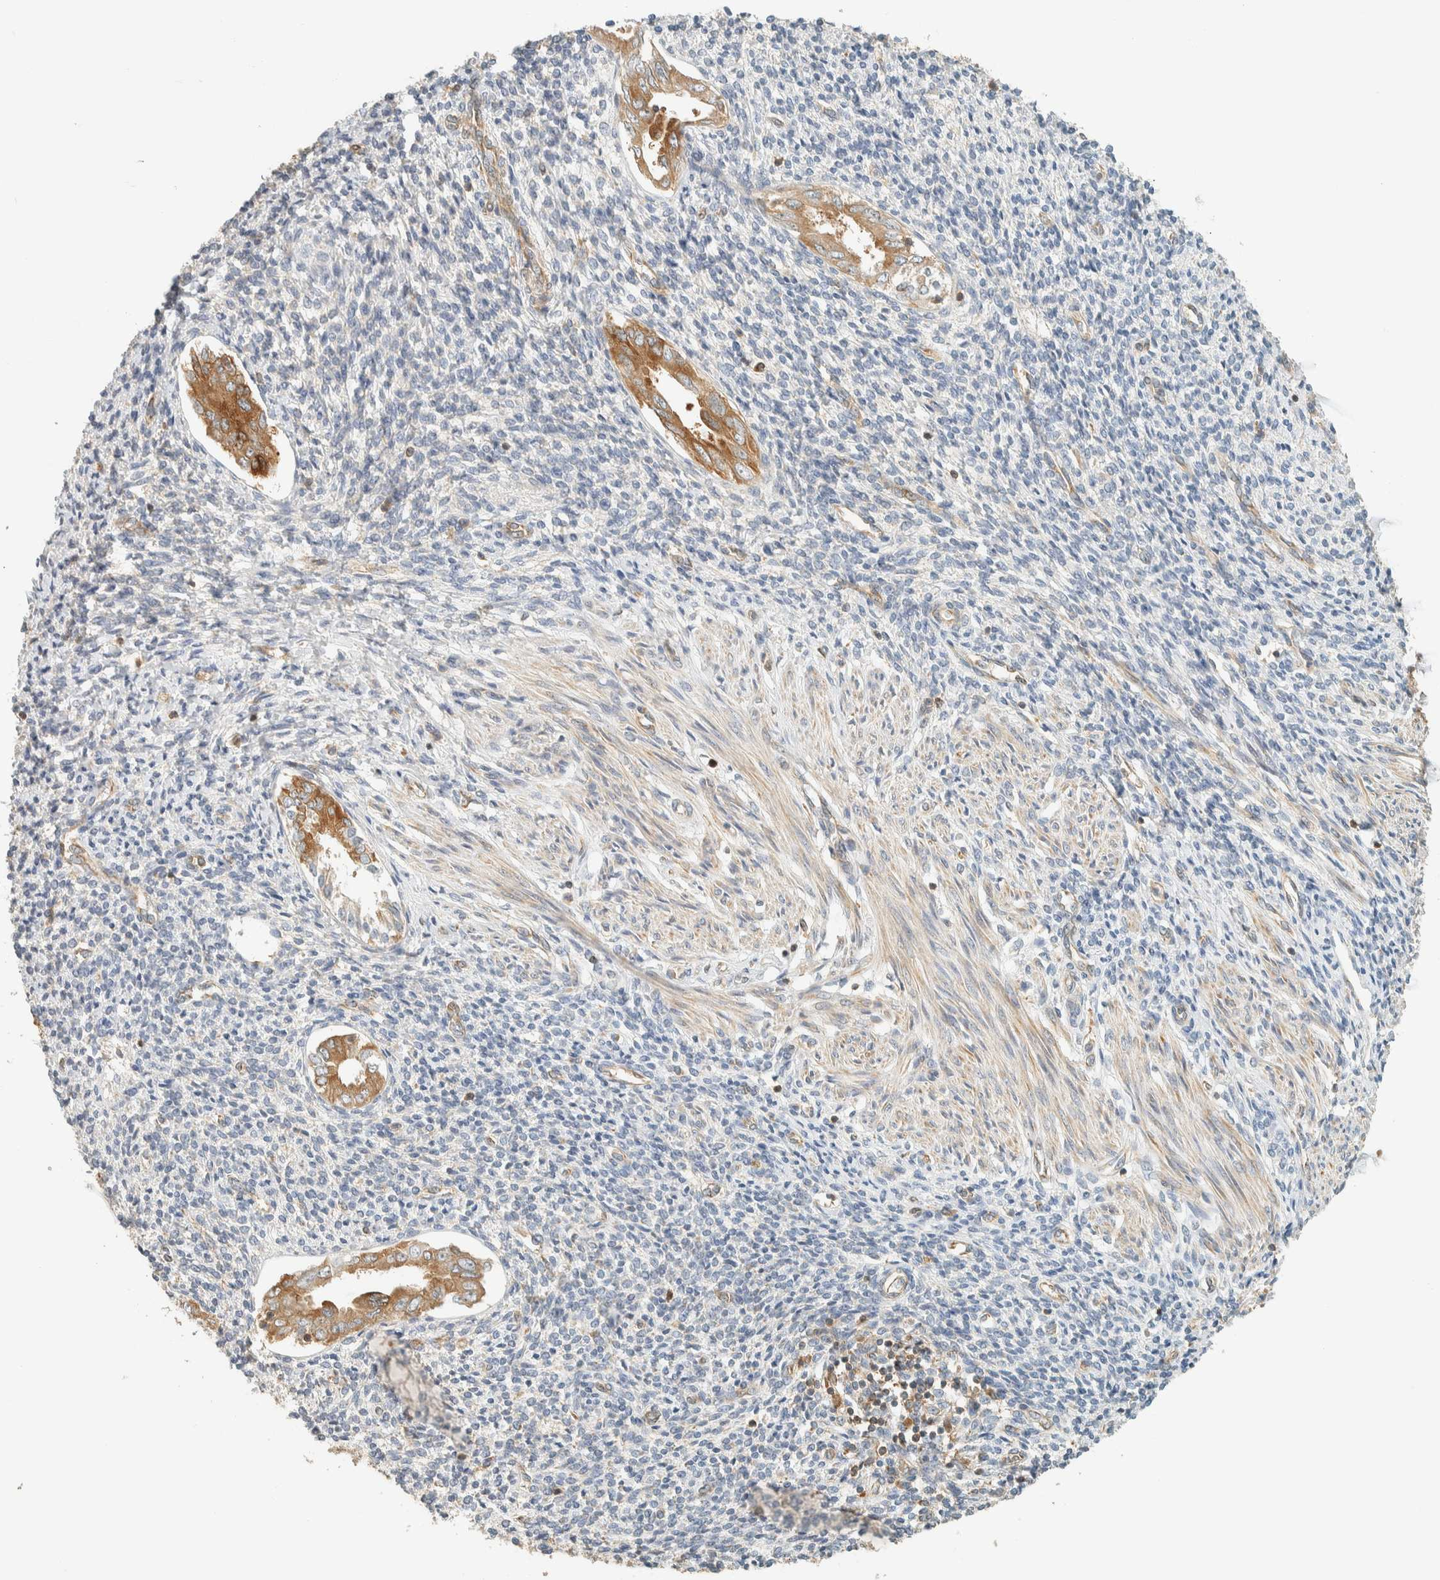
{"staining": {"intensity": "moderate", "quantity": "<25%", "location": "cytoplasmic/membranous"}, "tissue": "endometrium", "cell_type": "Cells in endometrial stroma", "image_type": "normal", "snomed": [{"axis": "morphology", "description": "Normal tissue, NOS"}, {"axis": "topography", "description": "Endometrium"}], "caption": "The photomicrograph displays immunohistochemical staining of normal endometrium. There is moderate cytoplasmic/membranous expression is present in about <25% of cells in endometrial stroma.", "gene": "ARFGEF1", "patient": {"sex": "female", "age": 66}}